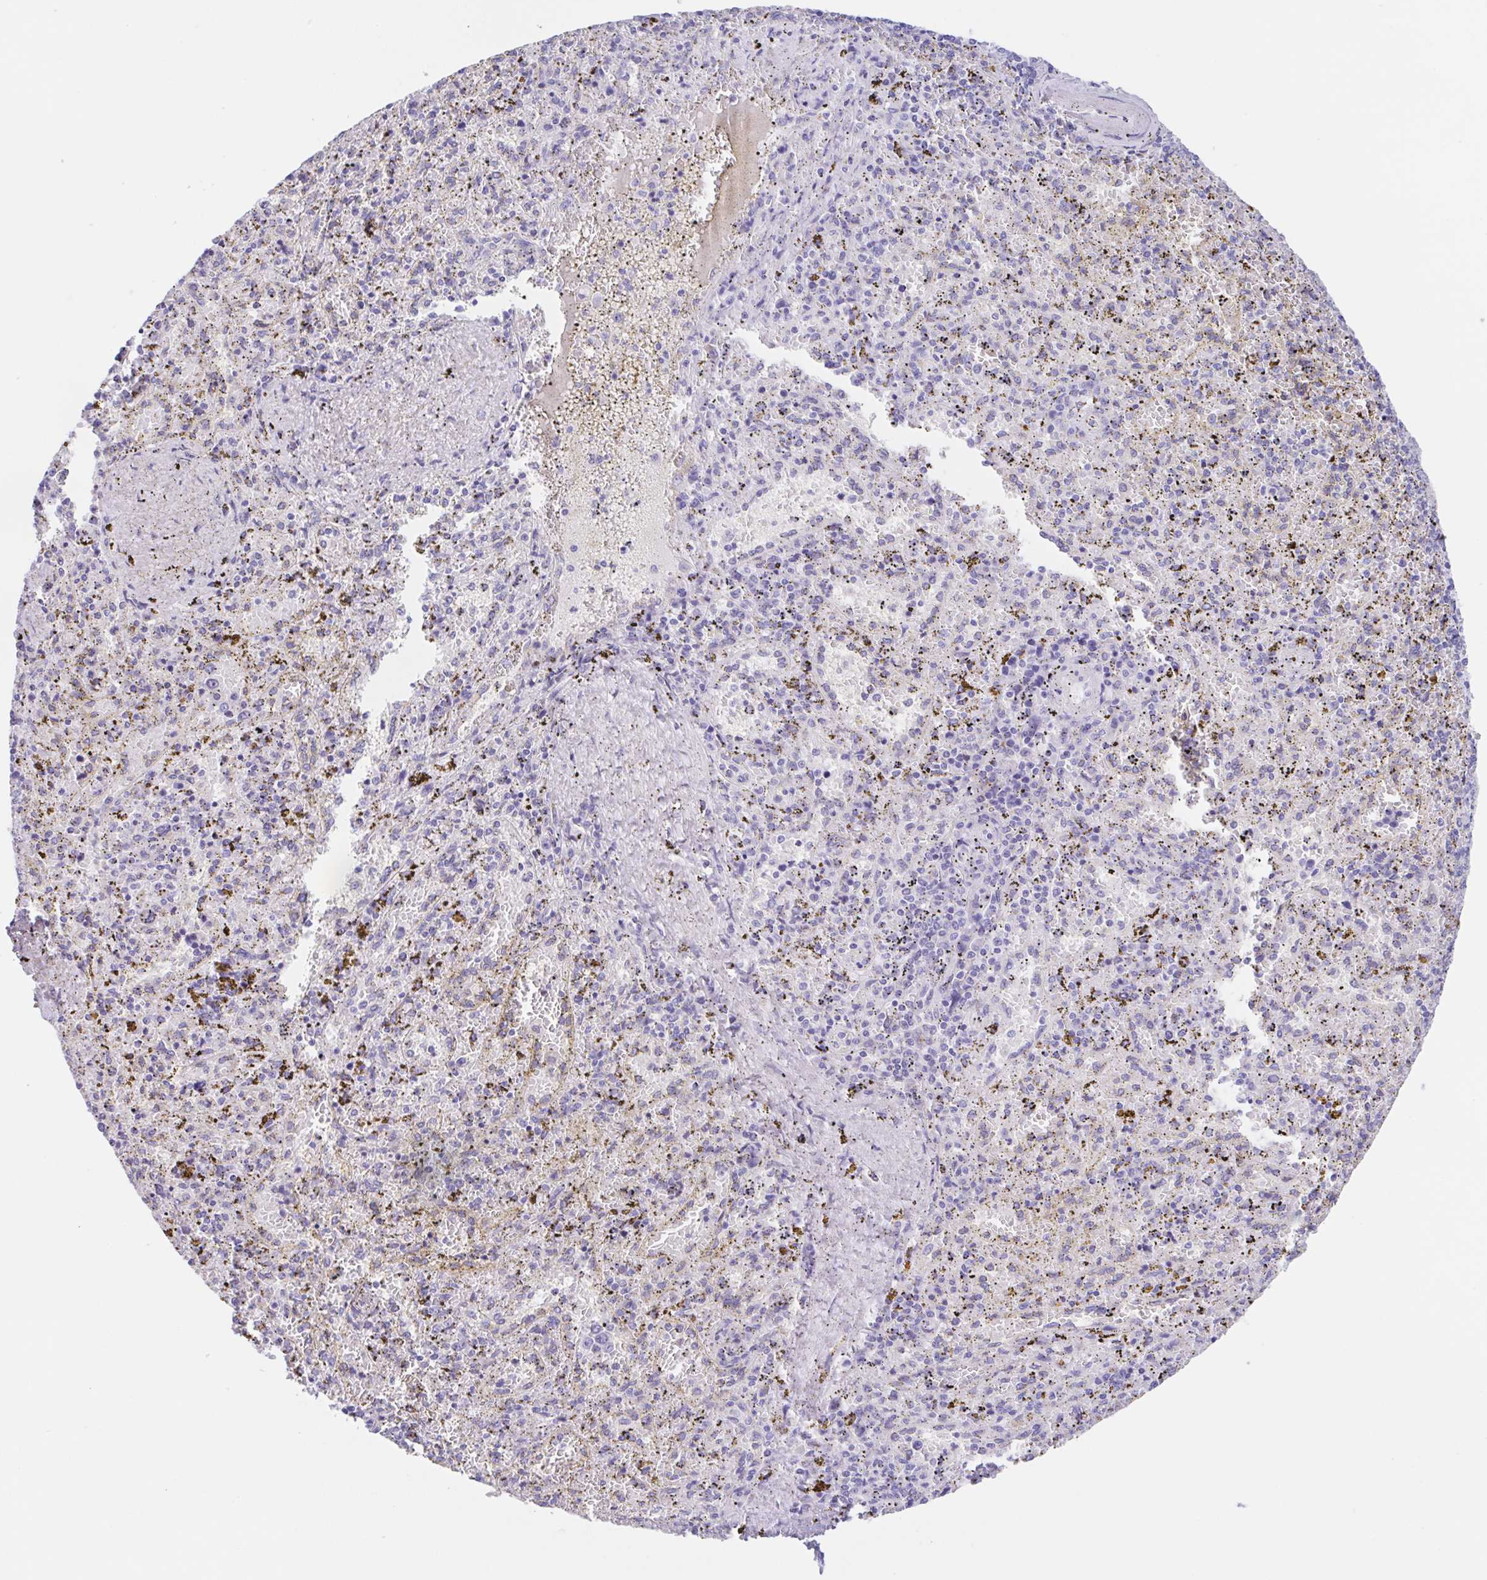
{"staining": {"intensity": "negative", "quantity": "none", "location": "none"}, "tissue": "spleen", "cell_type": "Cells in red pulp", "image_type": "normal", "snomed": [{"axis": "morphology", "description": "Normal tissue, NOS"}, {"axis": "topography", "description": "Spleen"}], "caption": "This is a photomicrograph of immunohistochemistry (IHC) staining of normal spleen, which shows no expression in cells in red pulp.", "gene": "SCG3", "patient": {"sex": "female", "age": 50}}